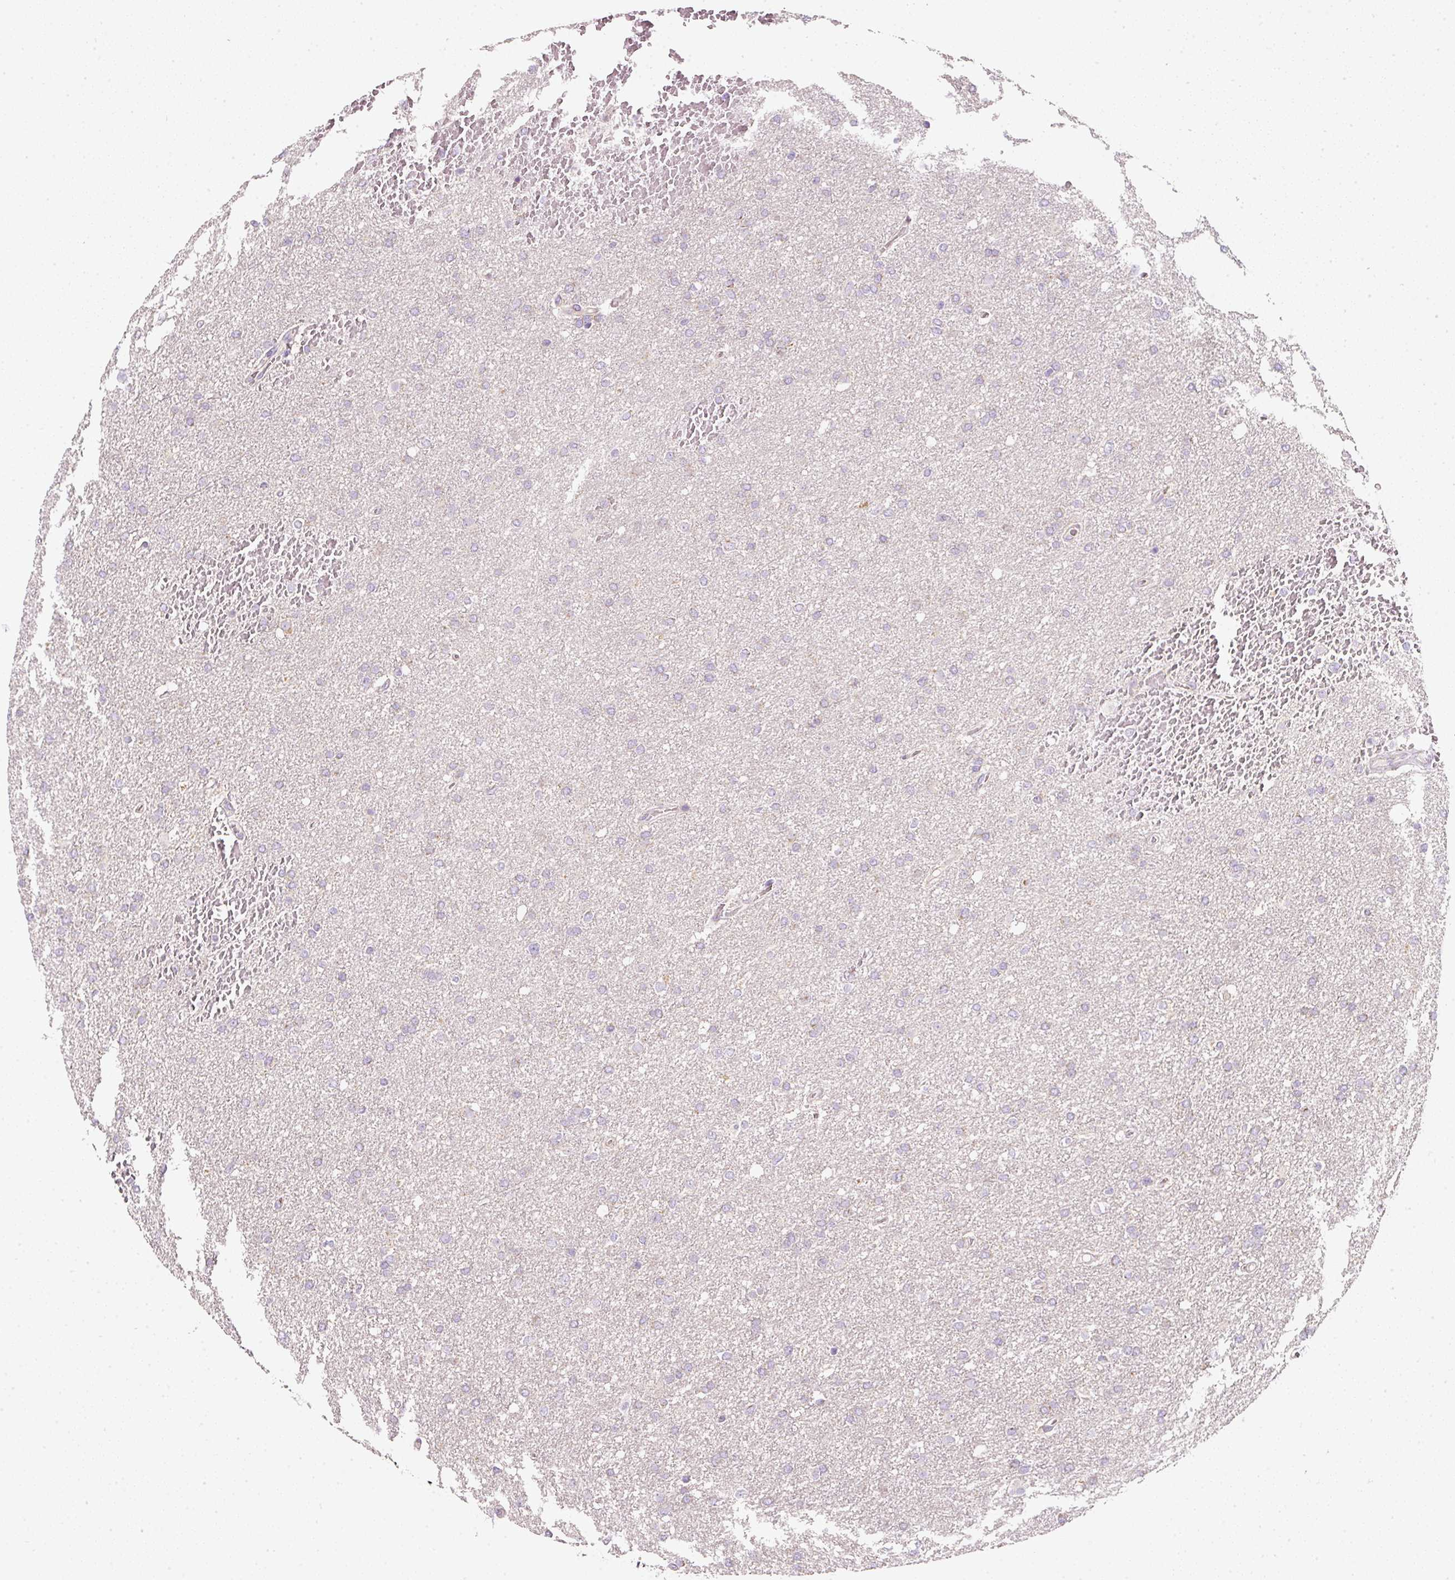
{"staining": {"intensity": "negative", "quantity": "none", "location": "none"}, "tissue": "glioma", "cell_type": "Tumor cells", "image_type": "cancer", "snomed": [{"axis": "morphology", "description": "Glioma, malignant, High grade"}, {"axis": "topography", "description": "Cerebral cortex"}], "caption": "This is a image of IHC staining of high-grade glioma (malignant), which shows no expression in tumor cells.", "gene": "NDUFA1", "patient": {"sex": "female", "age": 36}}